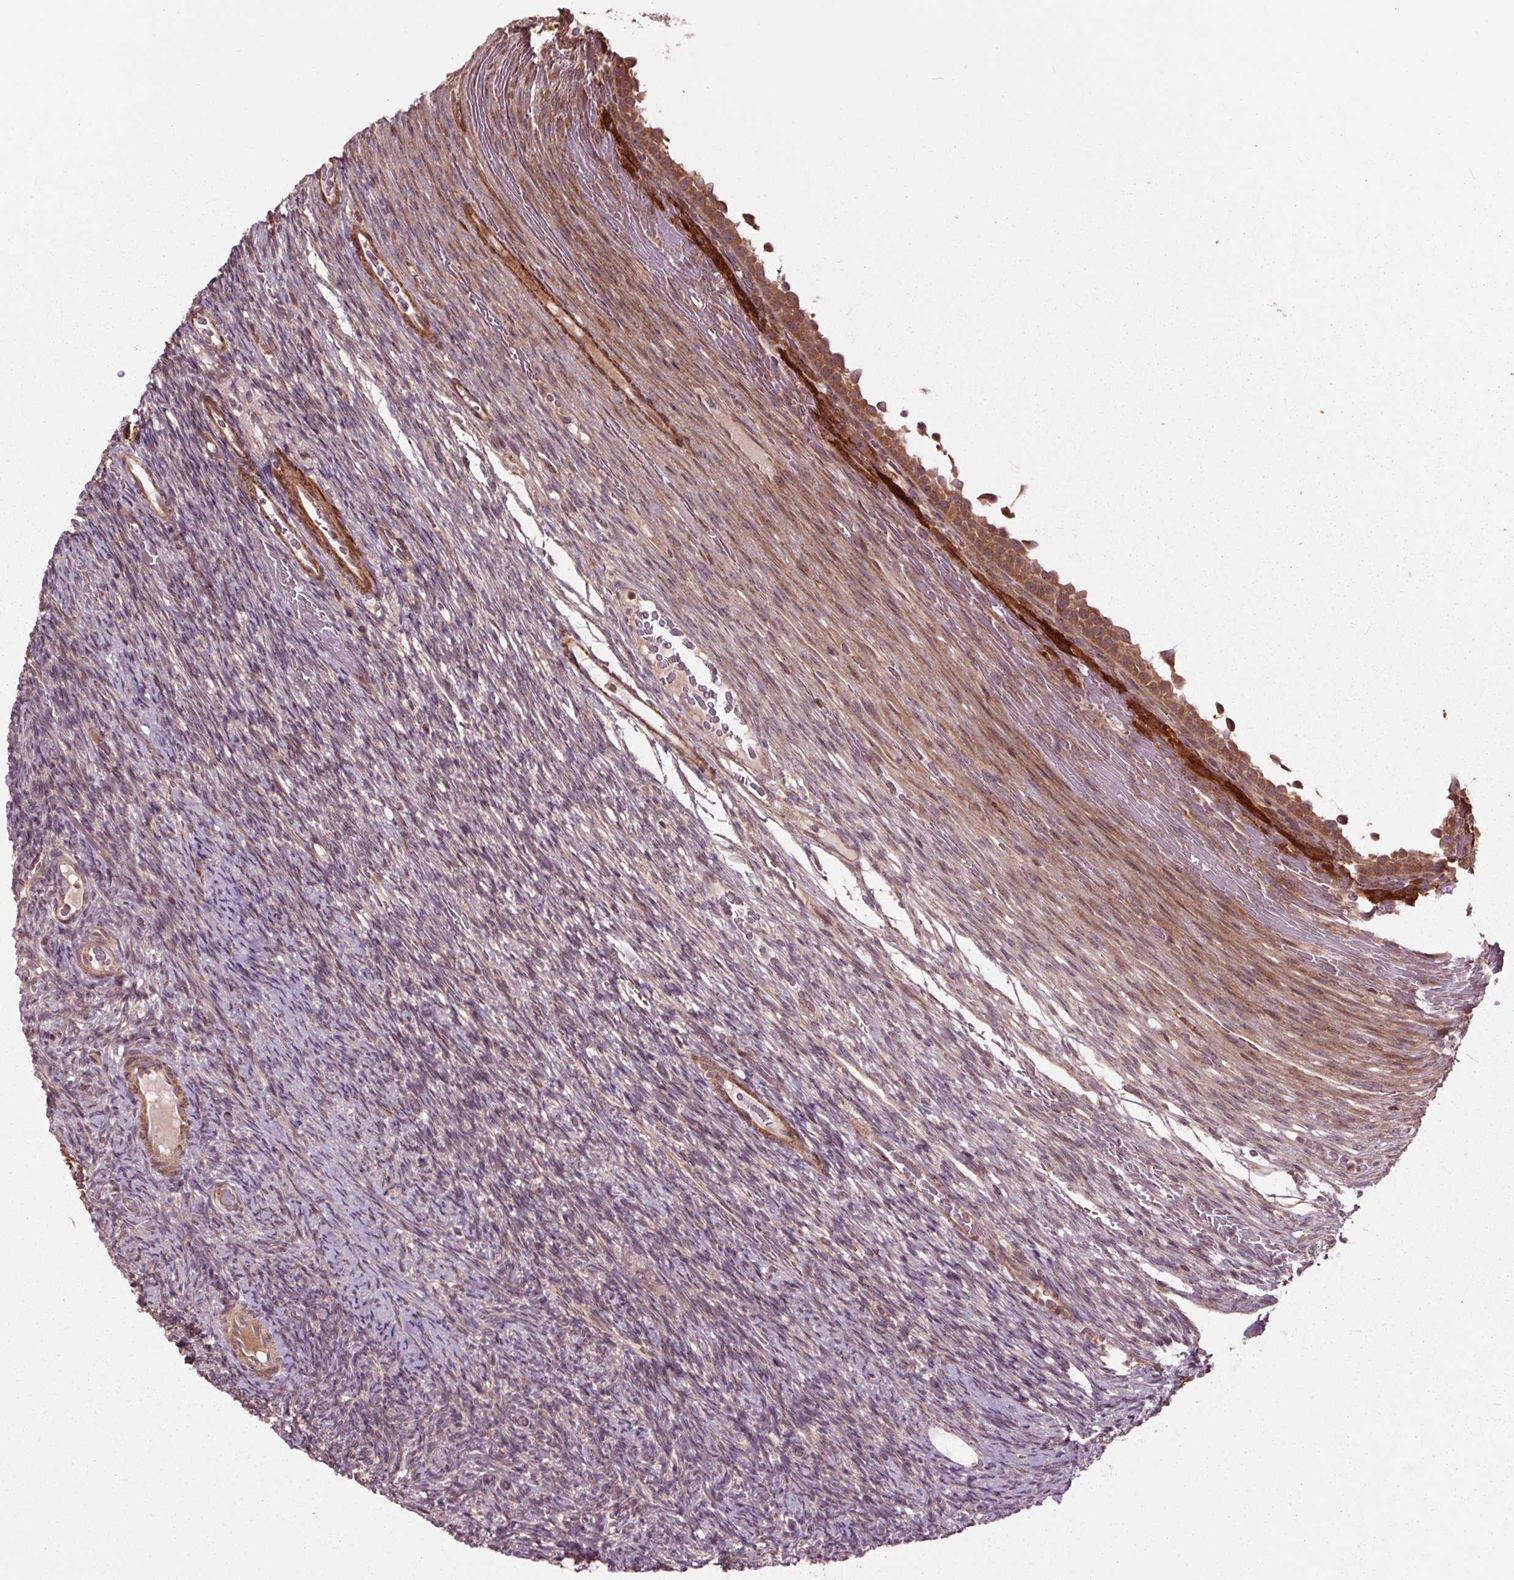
{"staining": {"intensity": "weak", "quantity": ">75%", "location": "cytoplasmic/membranous,nuclear"}, "tissue": "ovary", "cell_type": "Follicle cells", "image_type": "normal", "snomed": [{"axis": "morphology", "description": "Normal tissue, NOS"}, {"axis": "topography", "description": "Ovary"}], "caption": "About >75% of follicle cells in benign human ovary exhibit weak cytoplasmic/membranous,nuclear protein positivity as visualized by brown immunohistochemical staining.", "gene": "CEP95", "patient": {"sex": "female", "age": 34}}